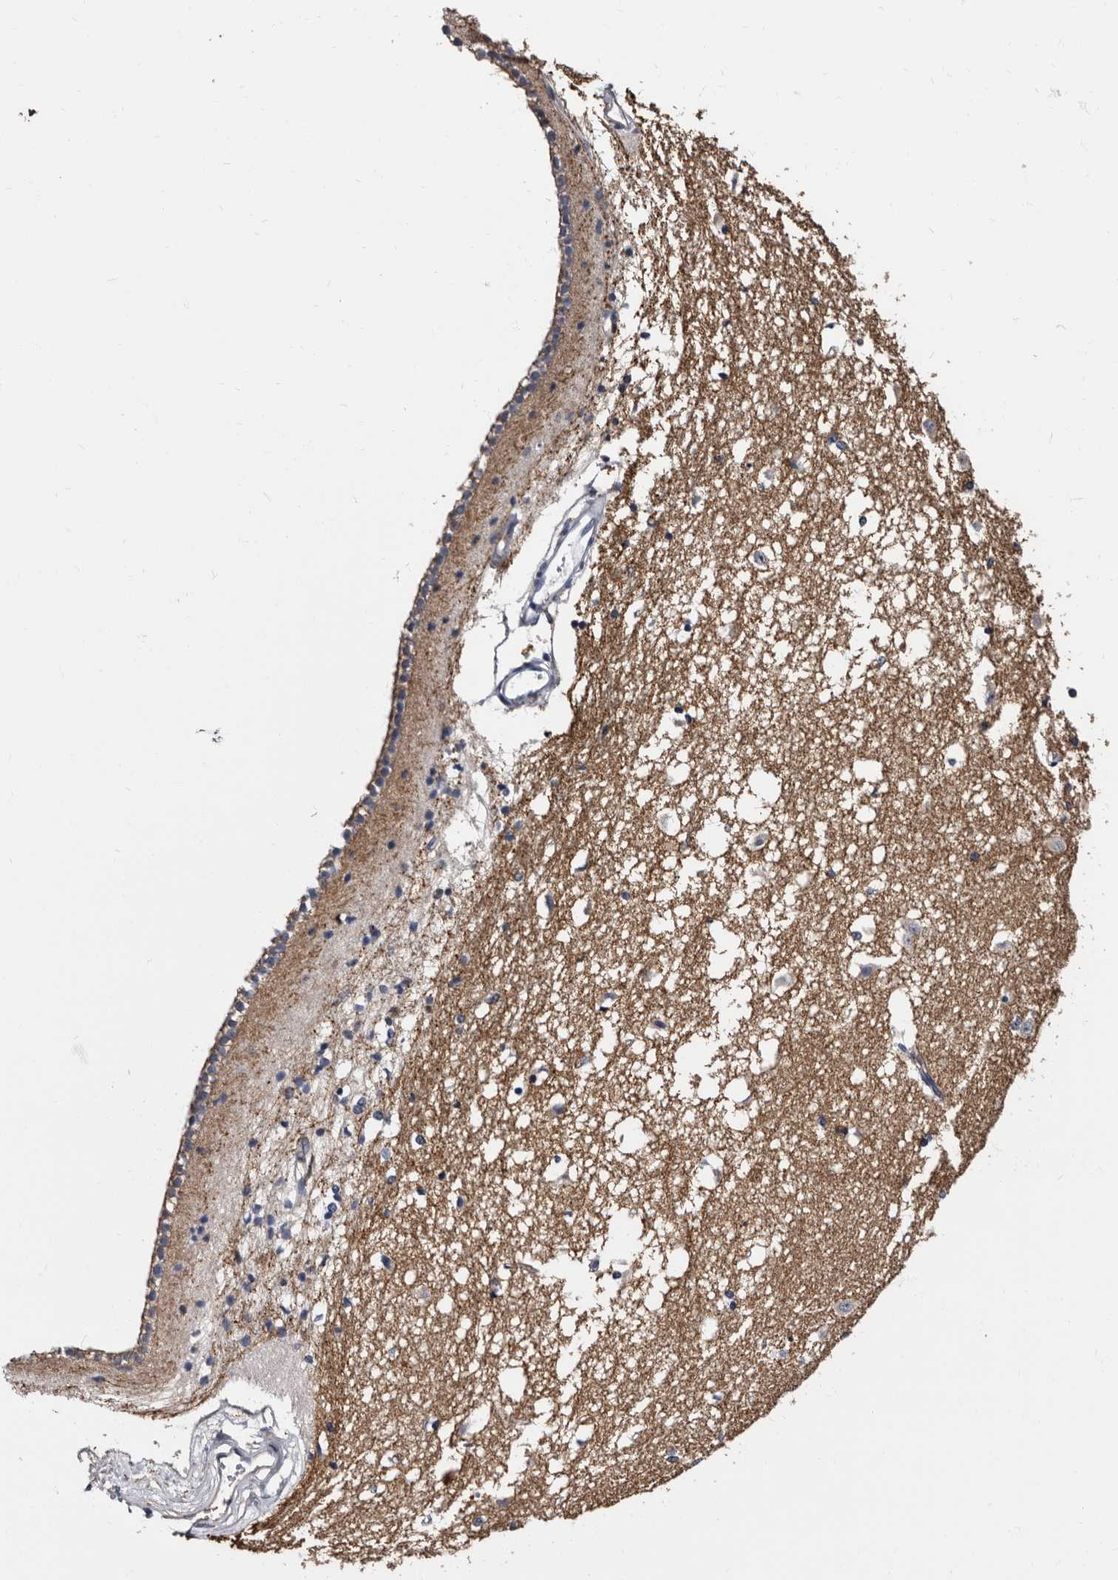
{"staining": {"intensity": "negative", "quantity": "none", "location": "none"}, "tissue": "caudate", "cell_type": "Glial cells", "image_type": "normal", "snomed": [{"axis": "morphology", "description": "Normal tissue, NOS"}, {"axis": "topography", "description": "Lateral ventricle wall"}], "caption": "This photomicrograph is of benign caudate stained with immunohistochemistry to label a protein in brown with the nuclei are counter-stained blue. There is no expression in glial cells.", "gene": "EPB41L3", "patient": {"sex": "male", "age": 45}}